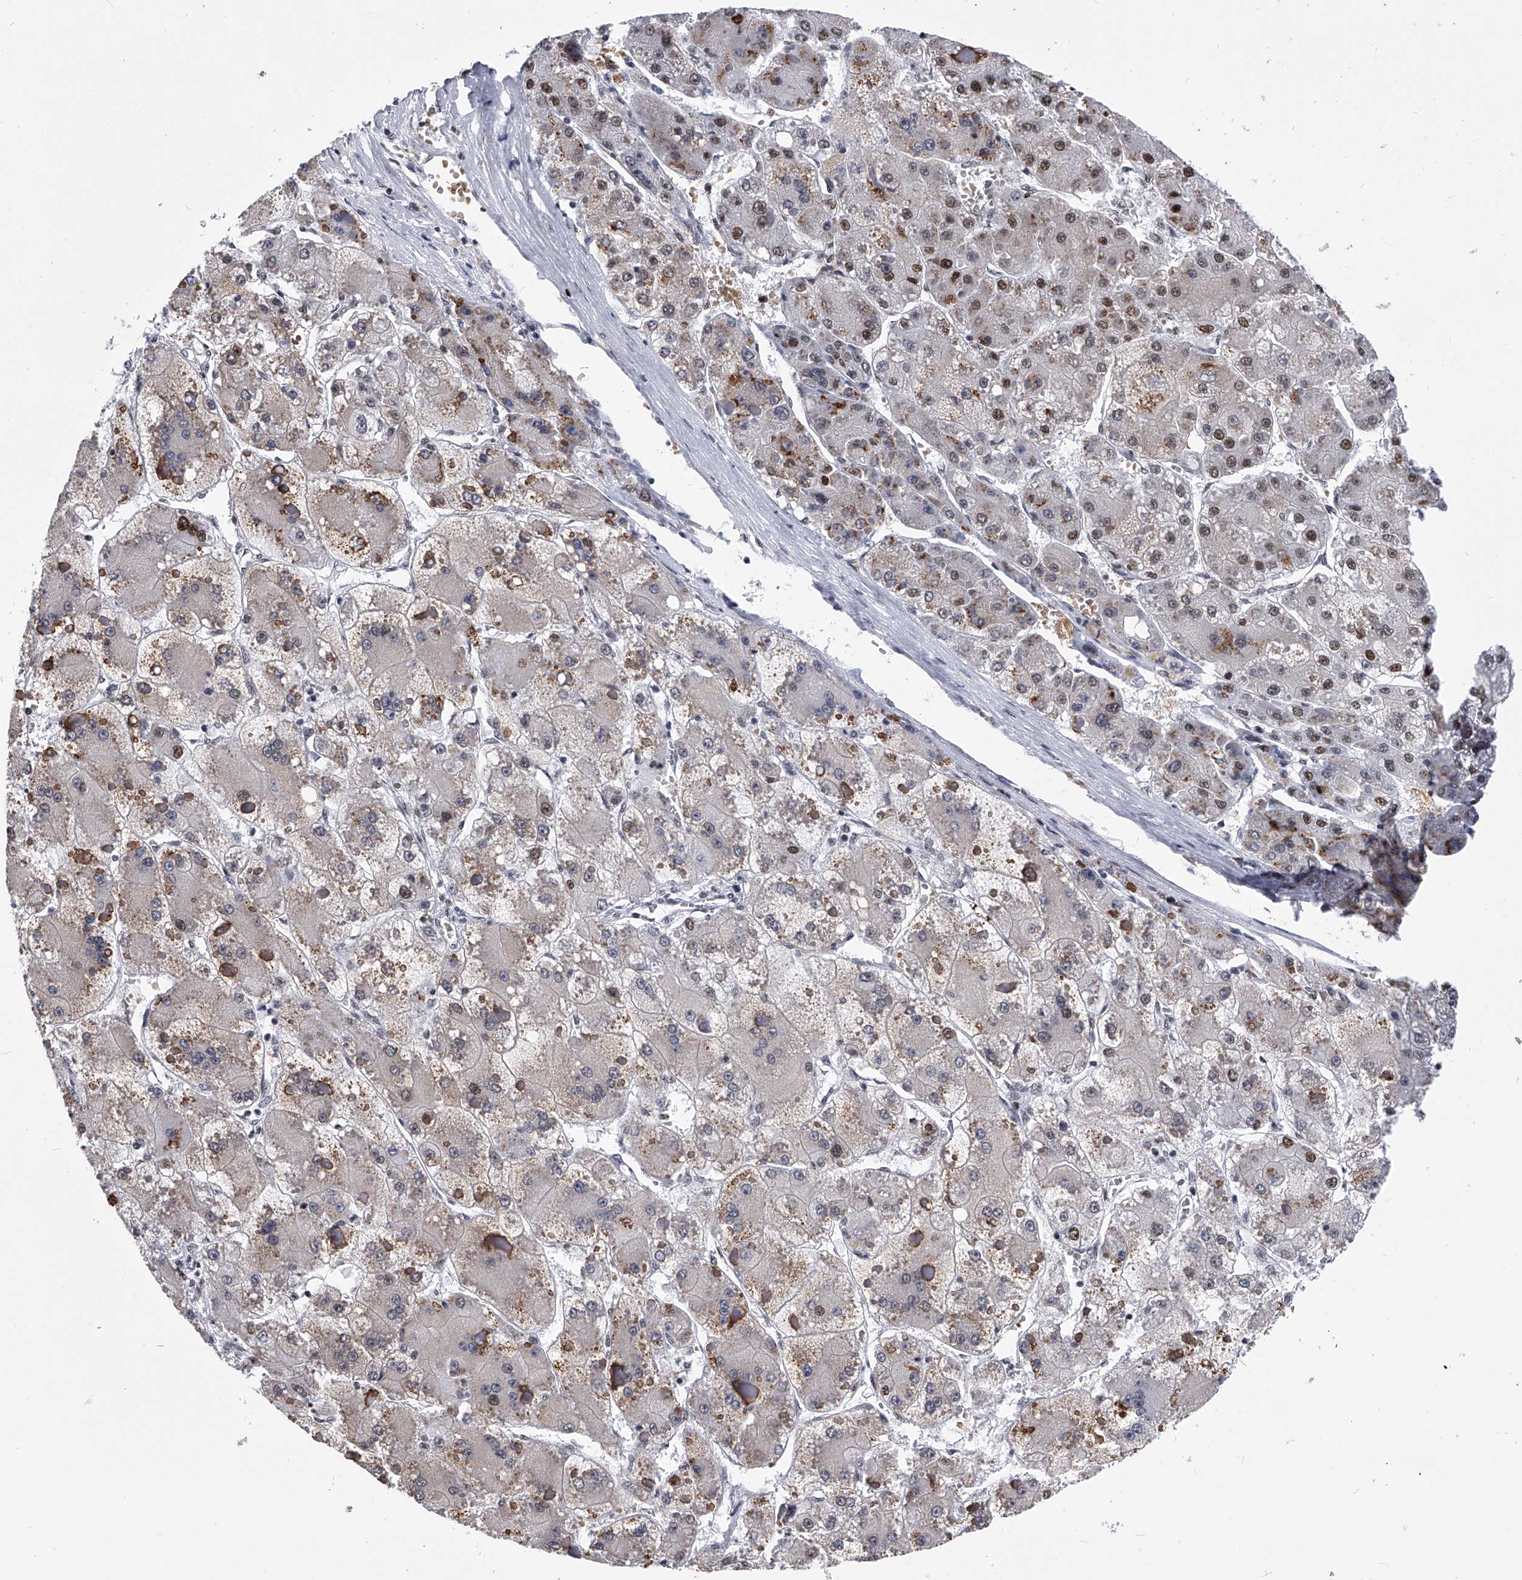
{"staining": {"intensity": "weak", "quantity": ">75%", "location": "cytoplasmic/membranous,nuclear"}, "tissue": "liver cancer", "cell_type": "Tumor cells", "image_type": "cancer", "snomed": [{"axis": "morphology", "description": "Carcinoma, Hepatocellular, NOS"}, {"axis": "topography", "description": "Liver"}], "caption": "Immunohistochemistry (IHC) photomicrograph of neoplastic tissue: human hepatocellular carcinoma (liver) stained using immunohistochemistry displays low levels of weak protein expression localized specifically in the cytoplasmic/membranous and nuclear of tumor cells, appearing as a cytoplasmic/membranous and nuclear brown color.", "gene": "SIM2", "patient": {"sex": "female", "age": 73}}